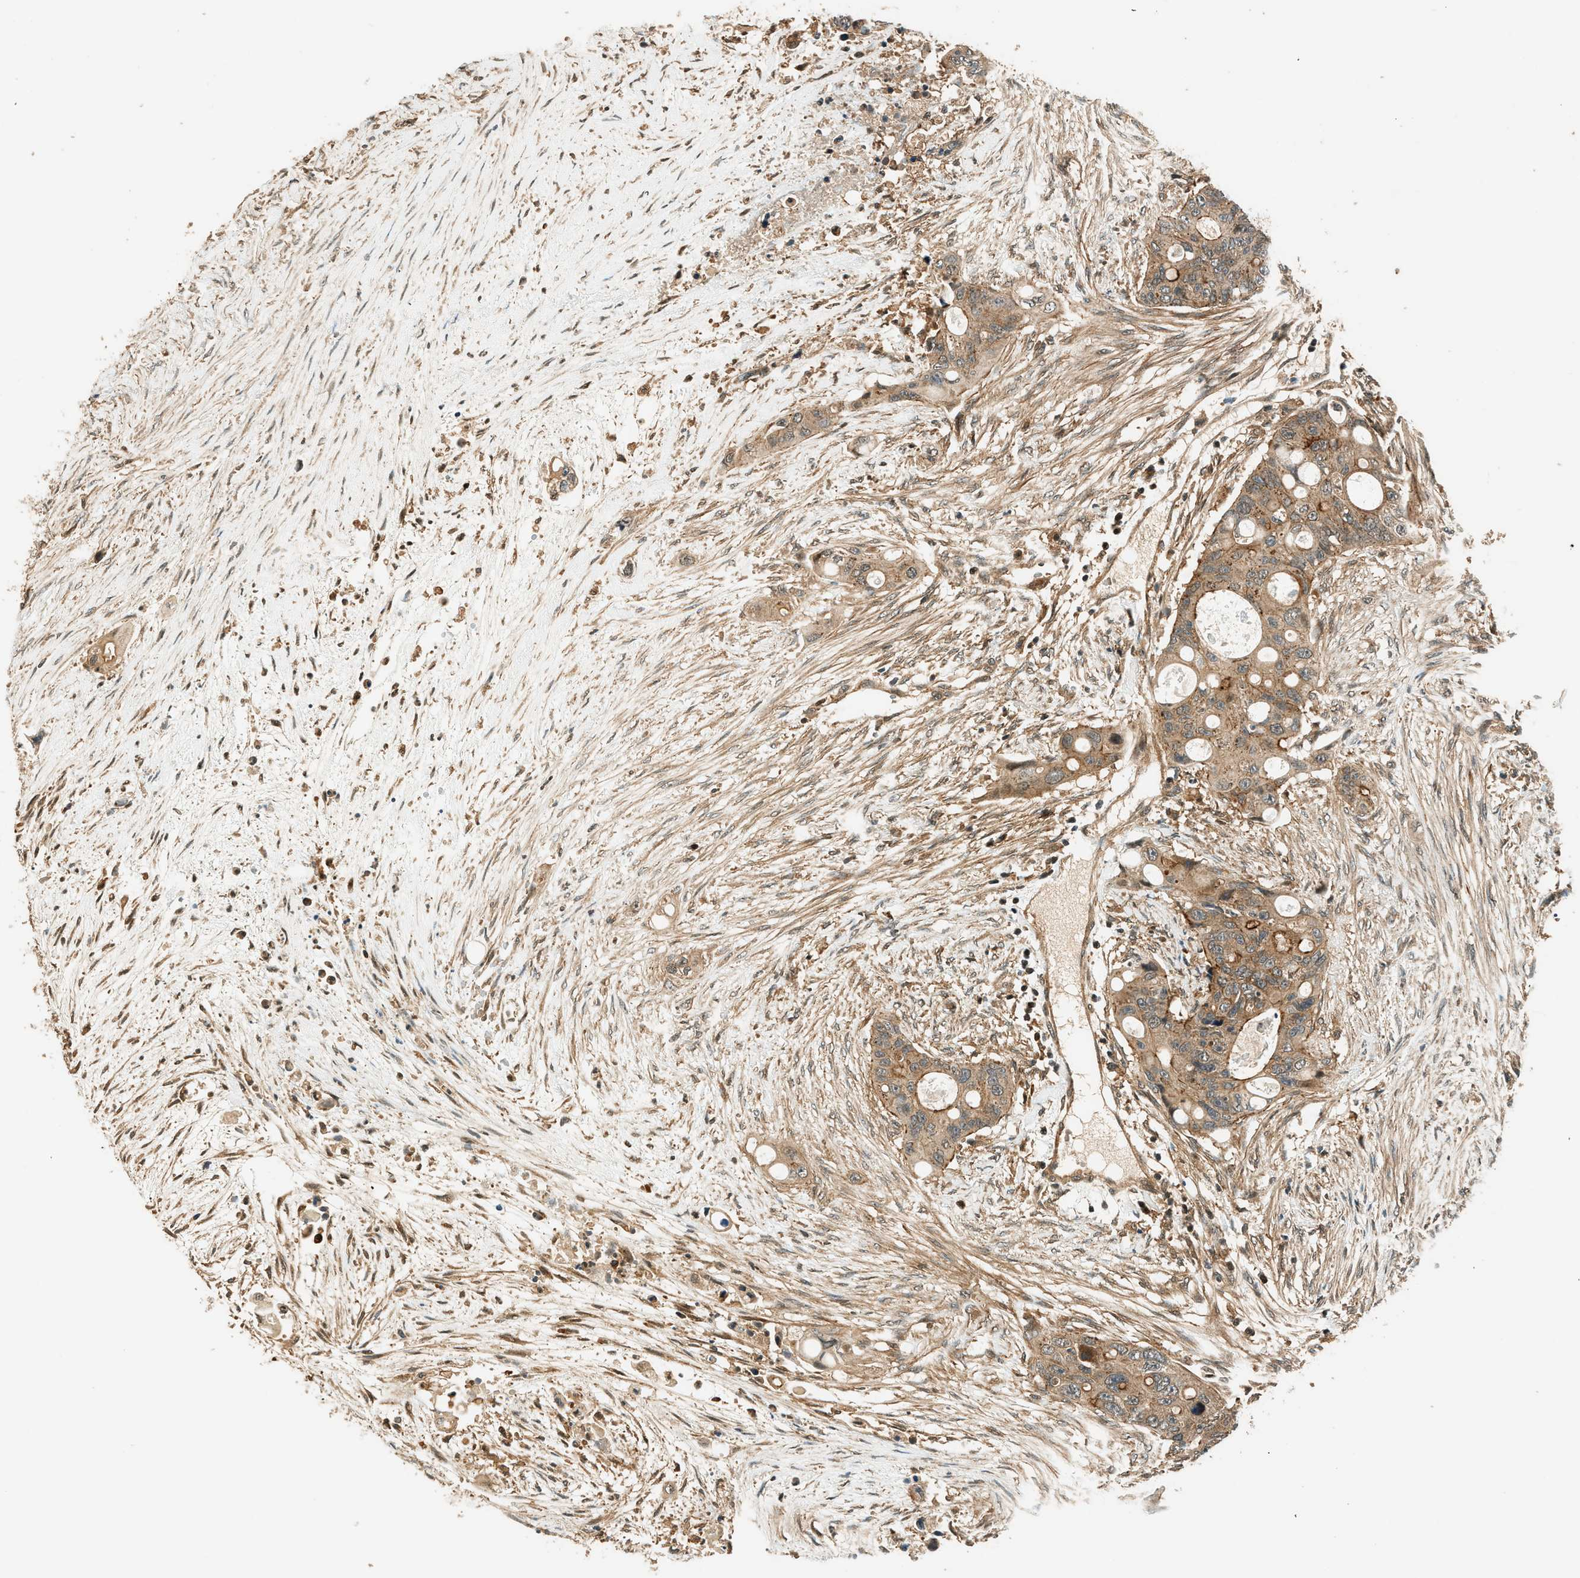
{"staining": {"intensity": "strong", "quantity": ">75%", "location": "cytoplasmic/membranous"}, "tissue": "colorectal cancer", "cell_type": "Tumor cells", "image_type": "cancer", "snomed": [{"axis": "morphology", "description": "Adenocarcinoma, NOS"}, {"axis": "topography", "description": "Colon"}], "caption": "Tumor cells show high levels of strong cytoplasmic/membranous staining in about >75% of cells in colorectal adenocarcinoma. Immunohistochemistry (ihc) stains the protein of interest in brown and the nuclei are stained blue.", "gene": "ARHGEF11", "patient": {"sex": "female", "age": 57}}